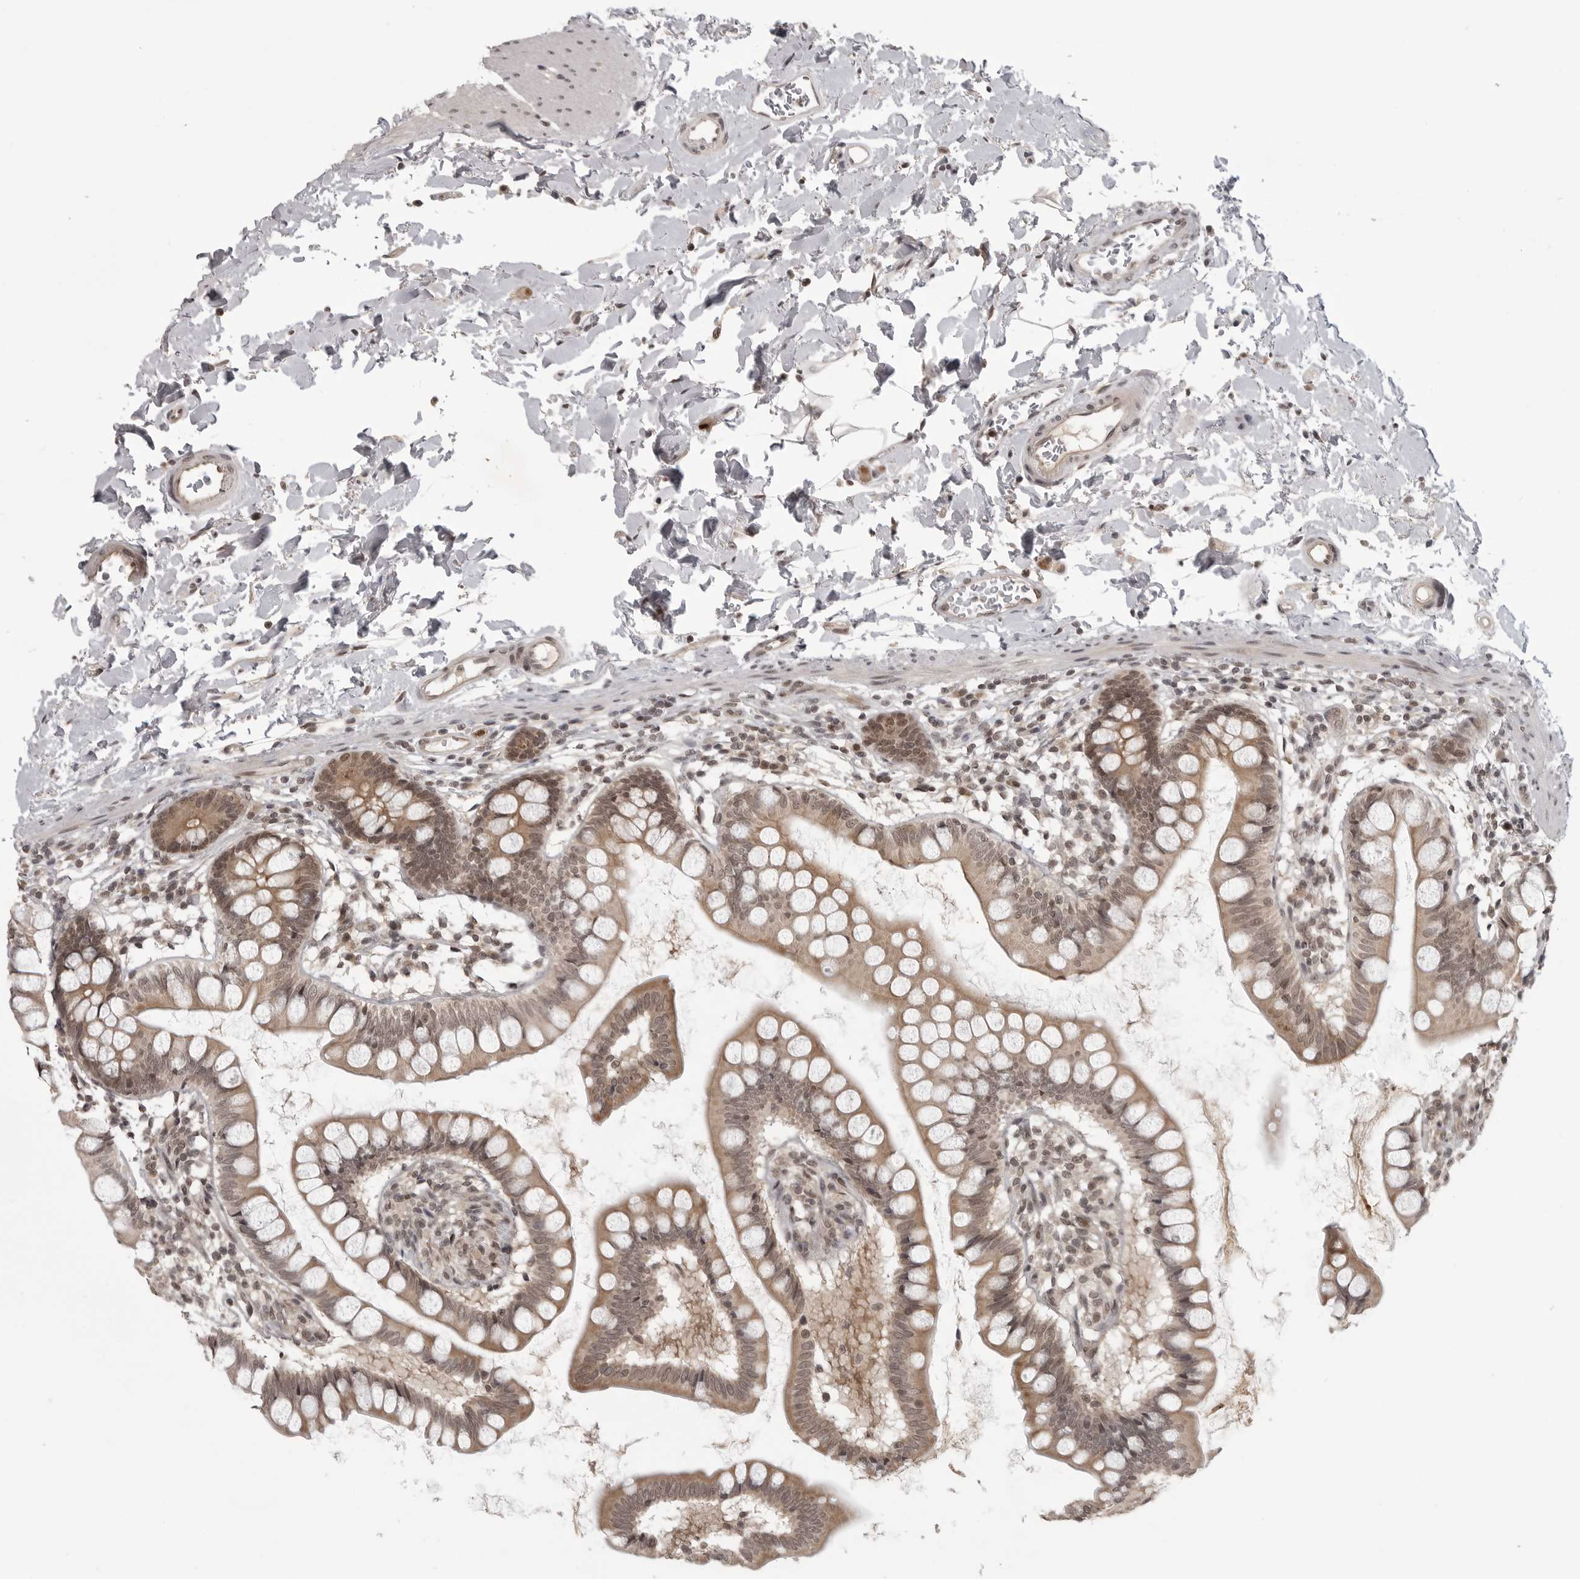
{"staining": {"intensity": "moderate", "quantity": ">75%", "location": "cytoplasmic/membranous,nuclear"}, "tissue": "small intestine", "cell_type": "Glandular cells", "image_type": "normal", "snomed": [{"axis": "morphology", "description": "Normal tissue, NOS"}, {"axis": "topography", "description": "Small intestine"}], "caption": "The micrograph shows immunohistochemical staining of unremarkable small intestine. There is moderate cytoplasmic/membranous,nuclear positivity is identified in about >75% of glandular cells. The protein is shown in brown color, while the nuclei are stained blue.", "gene": "PEG3", "patient": {"sex": "female", "age": 84}}